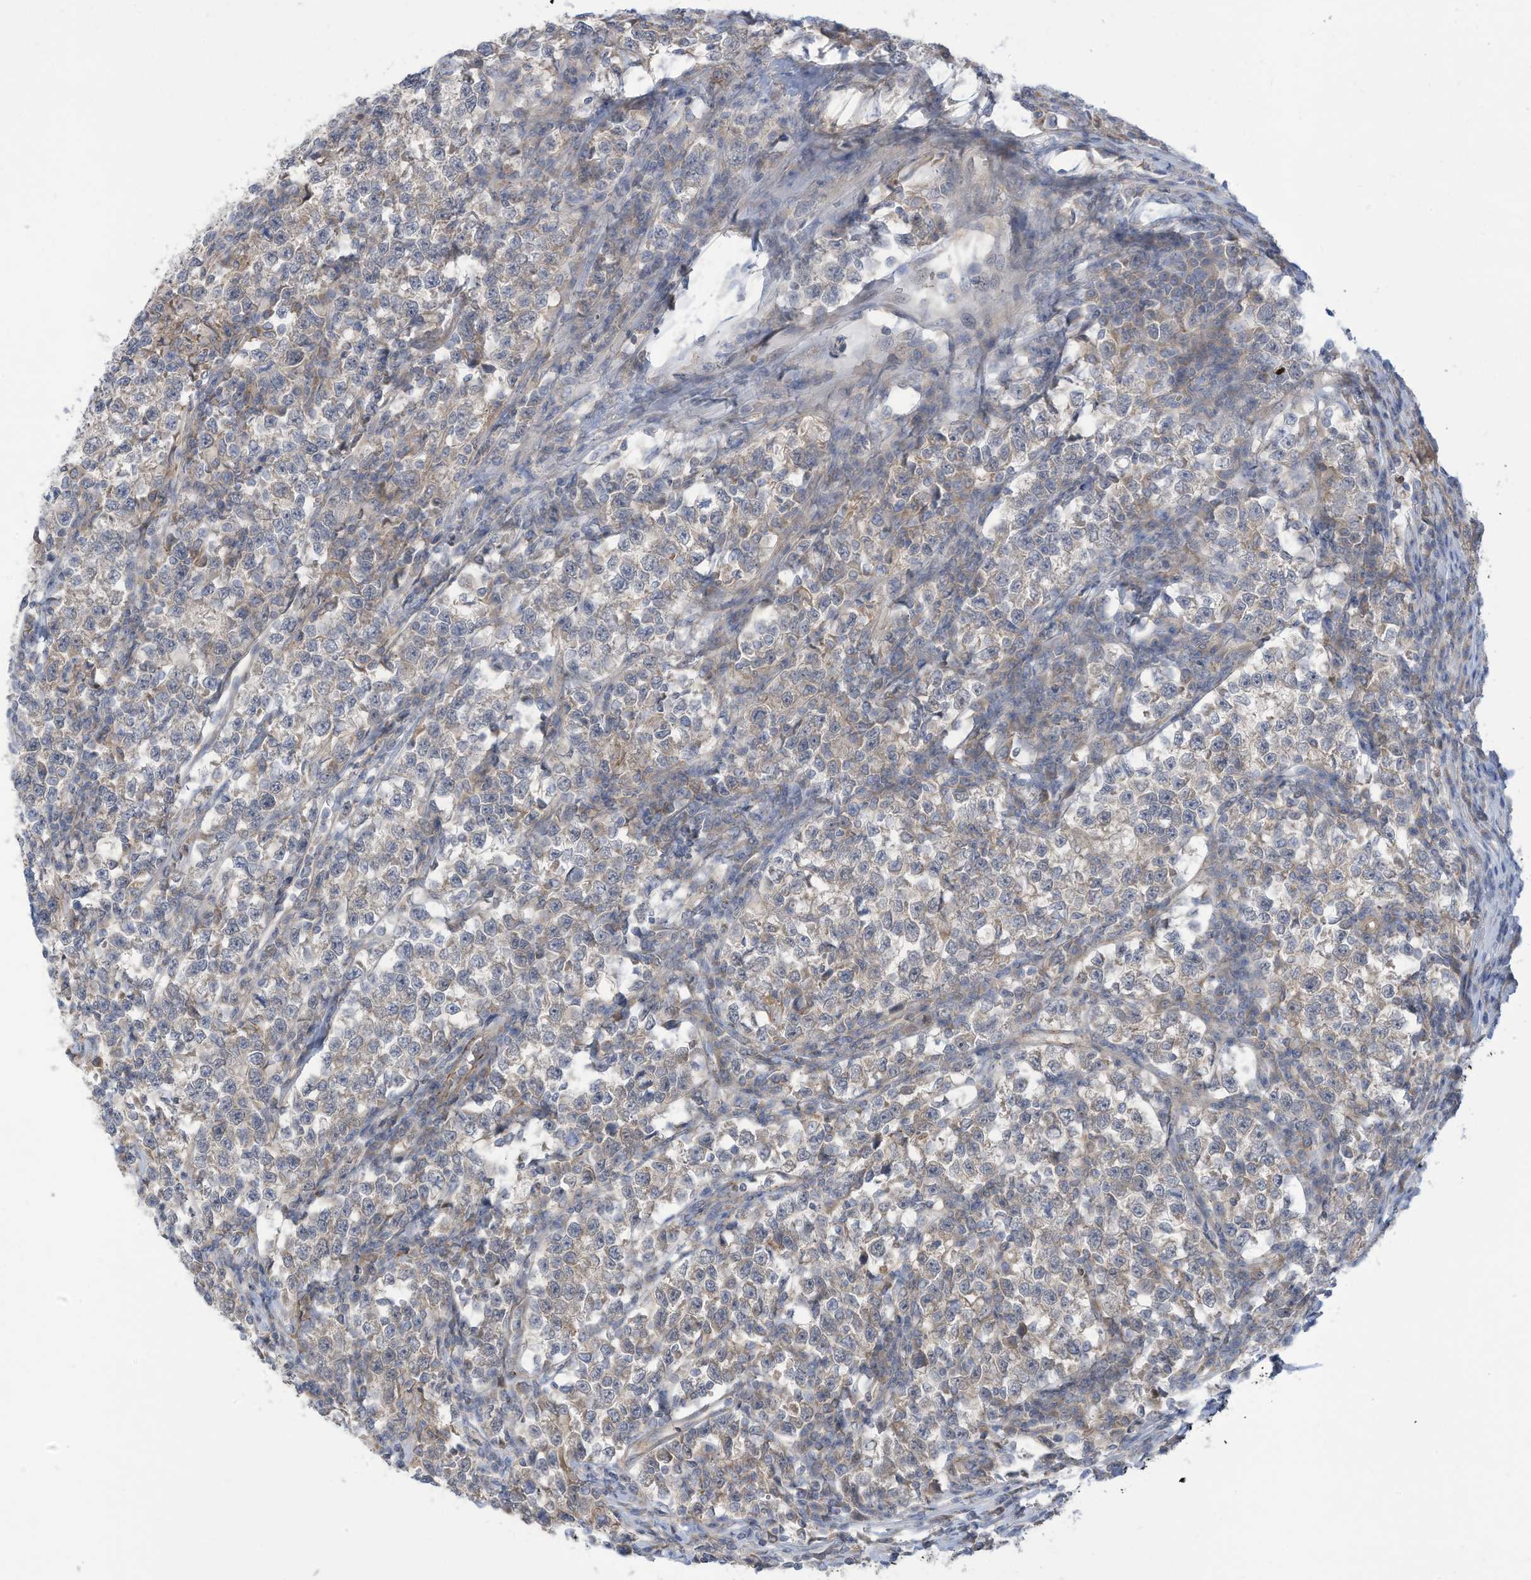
{"staining": {"intensity": "weak", "quantity": "<25%", "location": "cytoplasmic/membranous"}, "tissue": "testis cancer", "cell_type": "Tumor cells", "image_type": "cancer", "snomed": [{"axis": "morphology", "description": "Normal tissue, NOS"}, {"axis": "morphology", "description": "Seminoma, NOS"}, {"axis": "topography", "description": "Testis"}], "caption": "This is an IHC micrograph of testis seminoma. There is no positivity in tumor cells.", "gene": "ADAT2", "patient": {"sex": "male", "age": 43}}